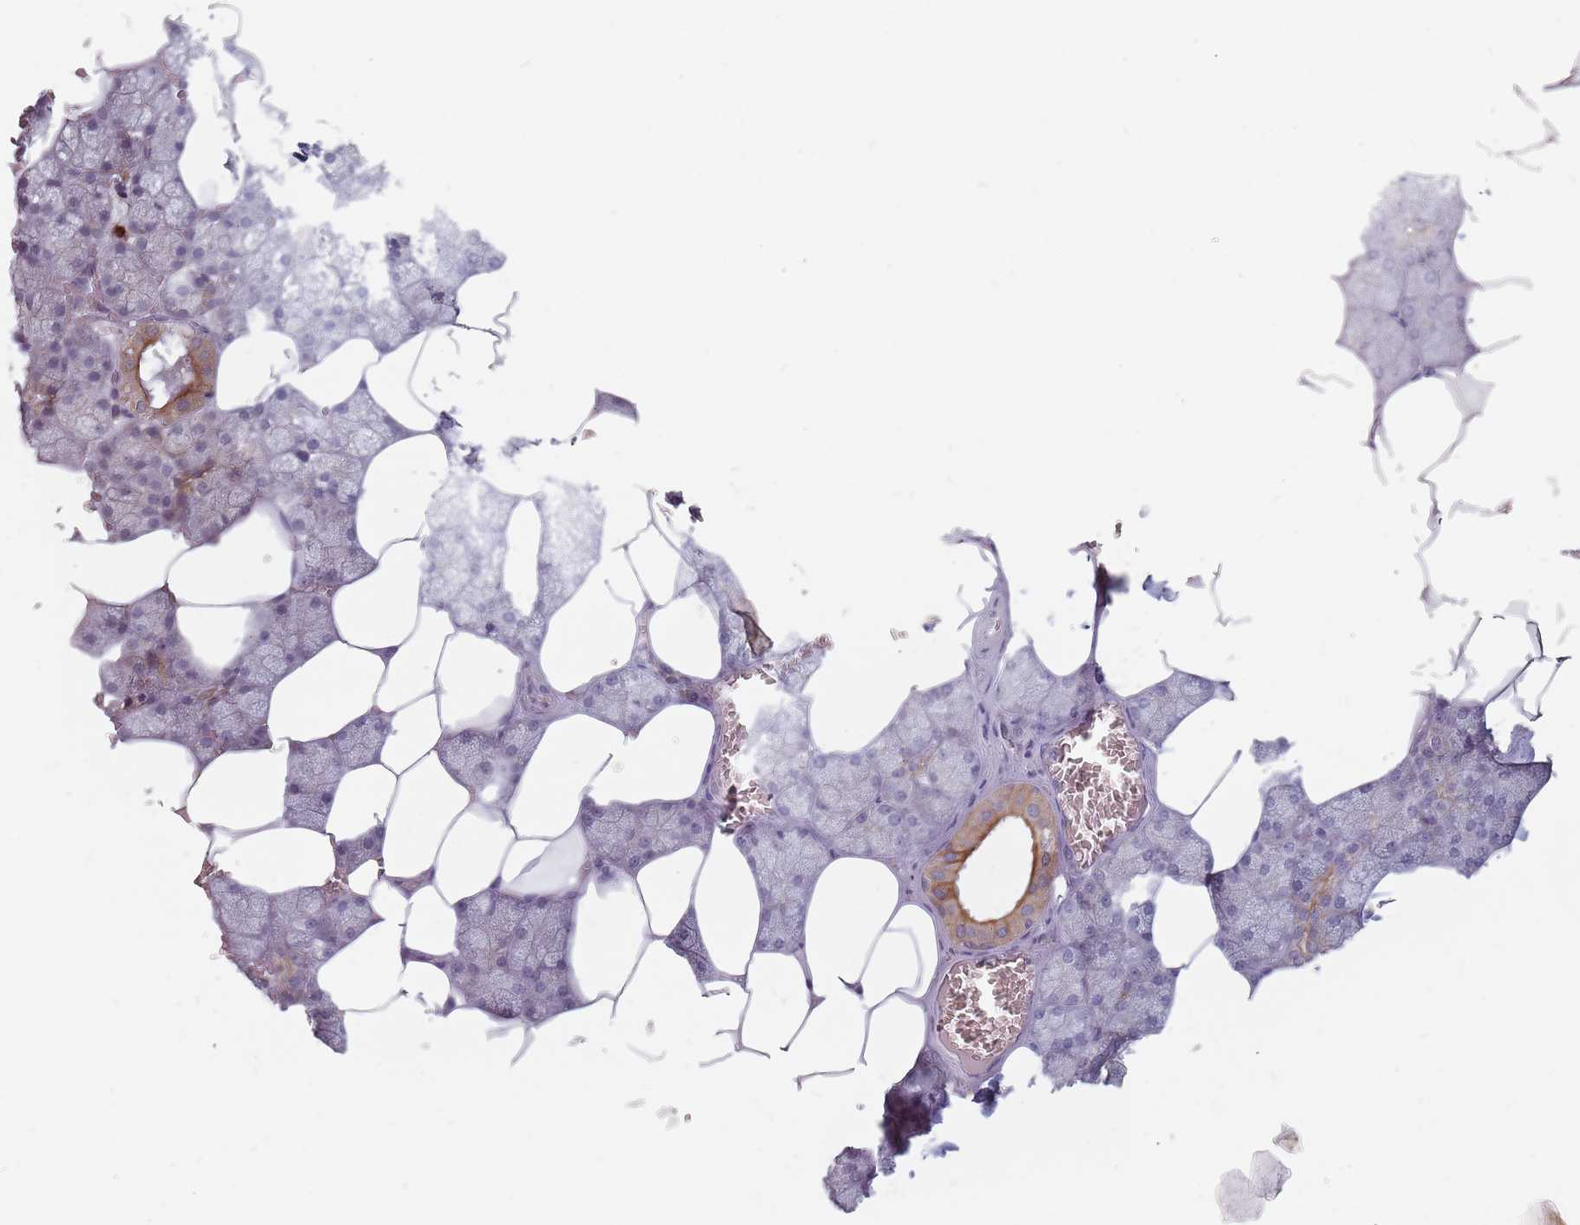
{"staining": {"intensity": "strong", "quantity": "25%-75%", "location": "cytoplasmic/membranous"}, "tissue": "salivary gland", "cell_type": "Glandular cells", "image_type": "normal", "snomed": [{"axis": "morphology", "description": "Normal tissue, NOS"}, {"axis": "topography", "description": "Salivary gland"}], "caption": "Glandular cells display strong cytoplasmic/membranous expression in about 25%-75% of cells in benign salivary gland.", "gene": "ADAL", "patient": {"sex": "male", "age": 62}}